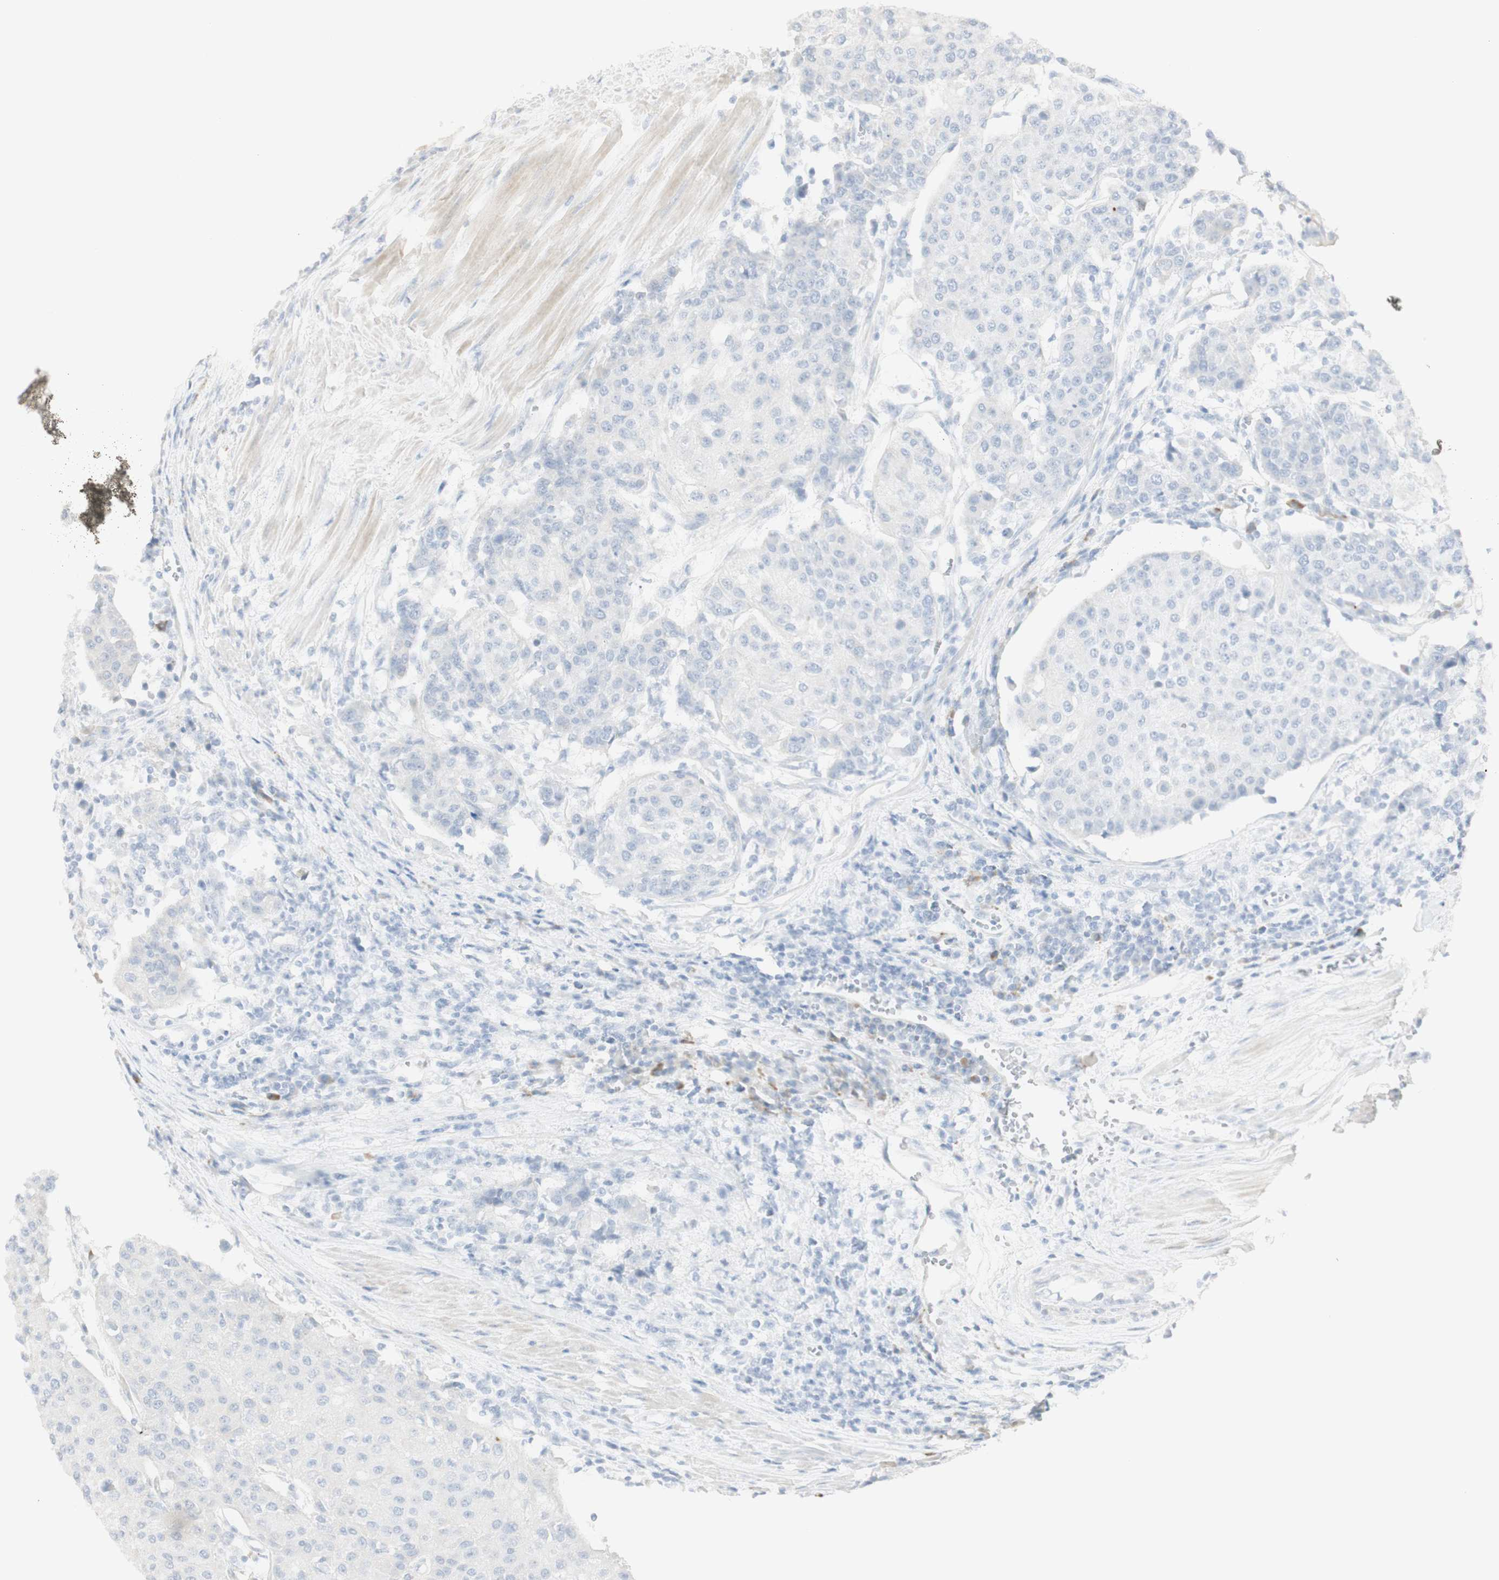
{"staining": {"intensity": "negative", "quantity": "none", "location": "none"}, "tissue": "urothelial cancer", "cell_type": "Tumor cells", "image_type": "cancer", "snomed": [{"axis": "morphology", "description": "Urothelial carcinoma, High grade"}, {"axis": "topography", "description": "Urinary bladder"}], "caption": "This is an IHC histopathology image of human urothelial cancer. There is no expression in tumor cells.", "gene": "NDST4", "patient": {"sex": "female", "age": 85}}